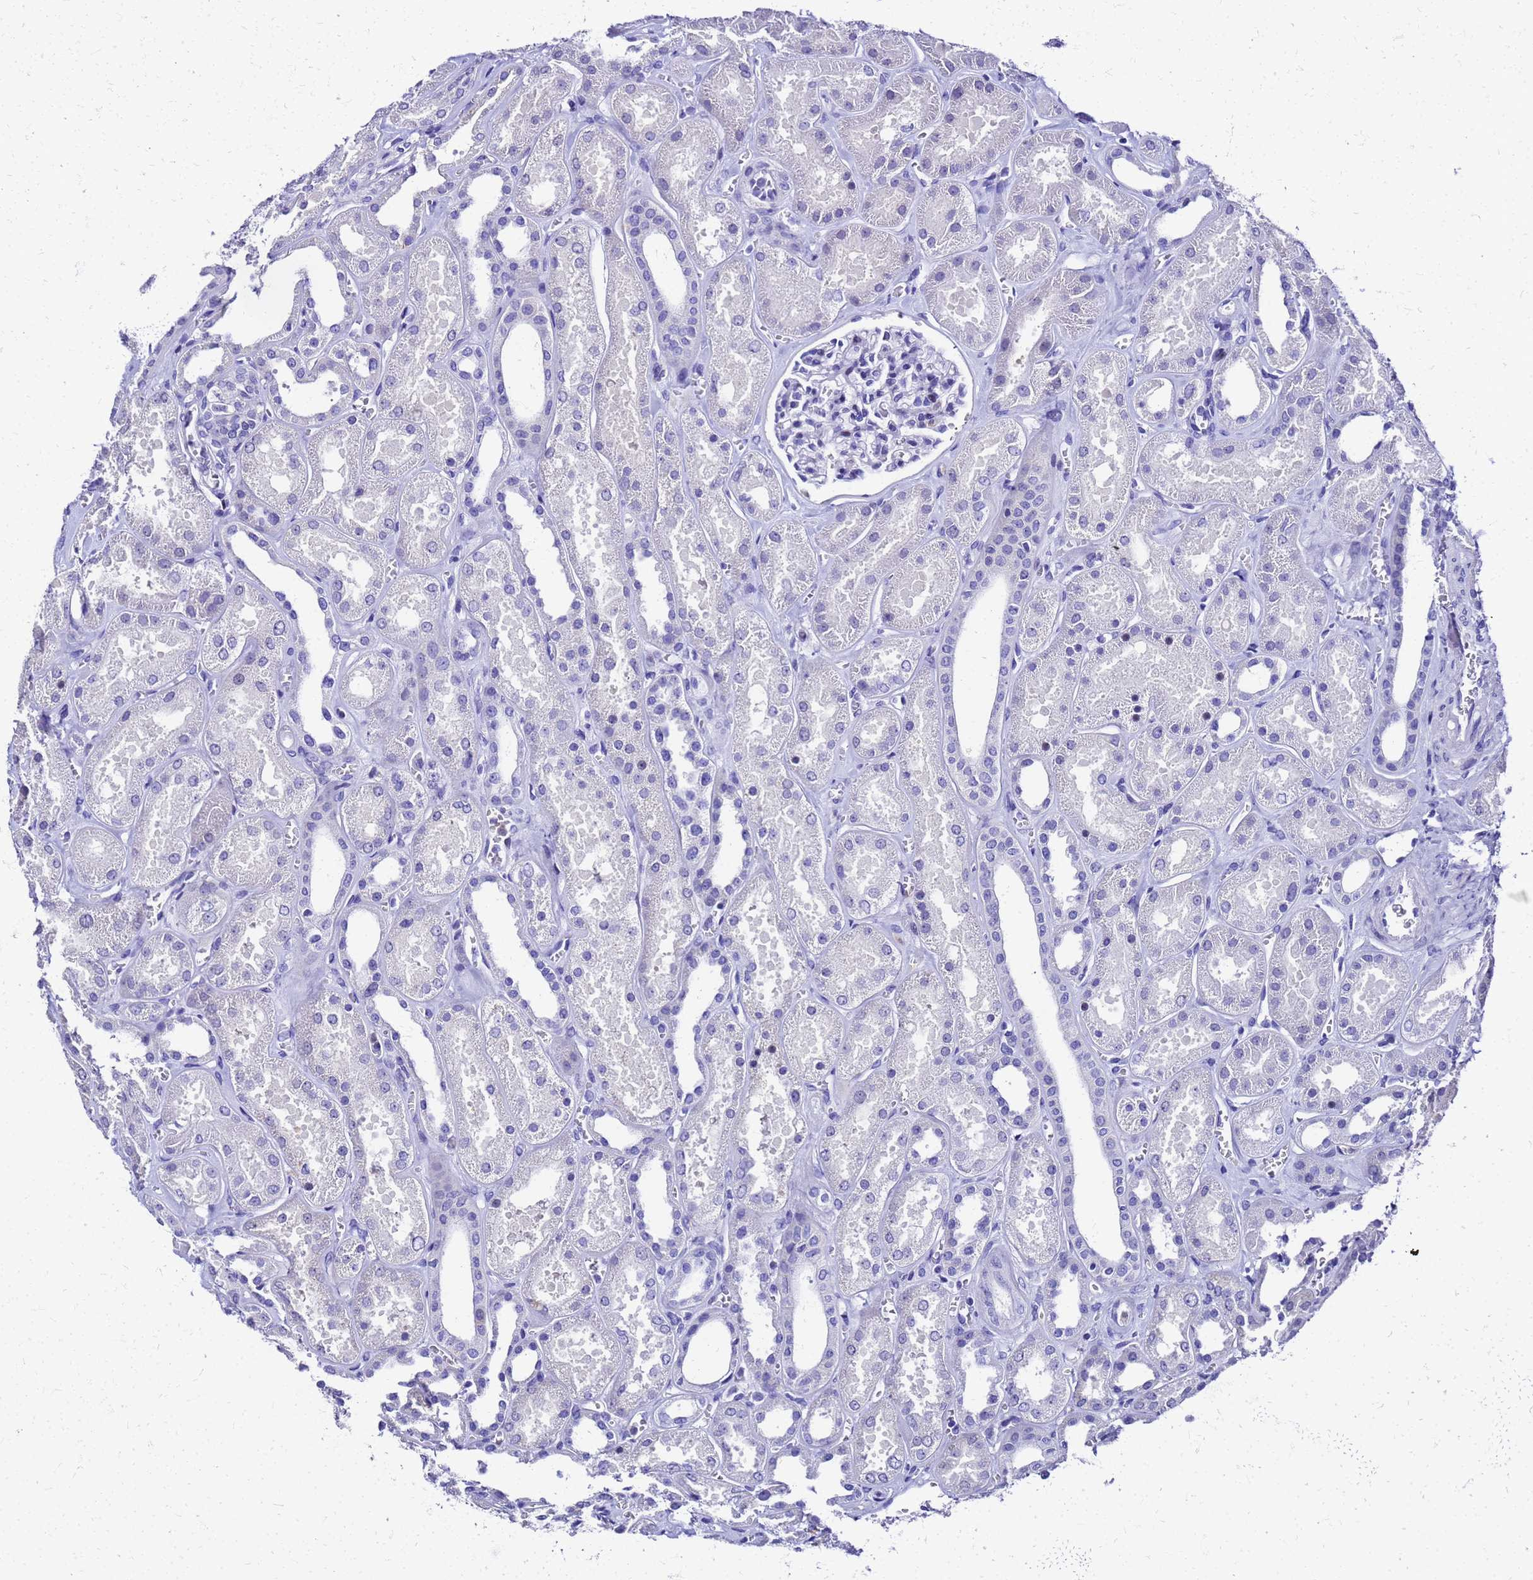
{"staining": {"intensity": "negative", "quantity": "none", "location": "none"}, "tissue": "kidney", "cell_type": "Cells in glomeruli", "image_type": "normal", "snomed": [{"axis": "morphology", "description": "Normal tissue, NOS"}, {"axis": "morphology", "description": "Adenocarcinoma, NOS"}, {"axis": "topography", "description": "Kidney"}], "caption": "Micrograph shows no protein expression in cells in glomeruli of benign kidney. Brightfield microscopy of immunohistochemistry stained with DAB (brown) and hematoxylin (blue), captured at high magnification.", "gene": "SMIM21", "patient": {"sex": "female", "age": 68}}